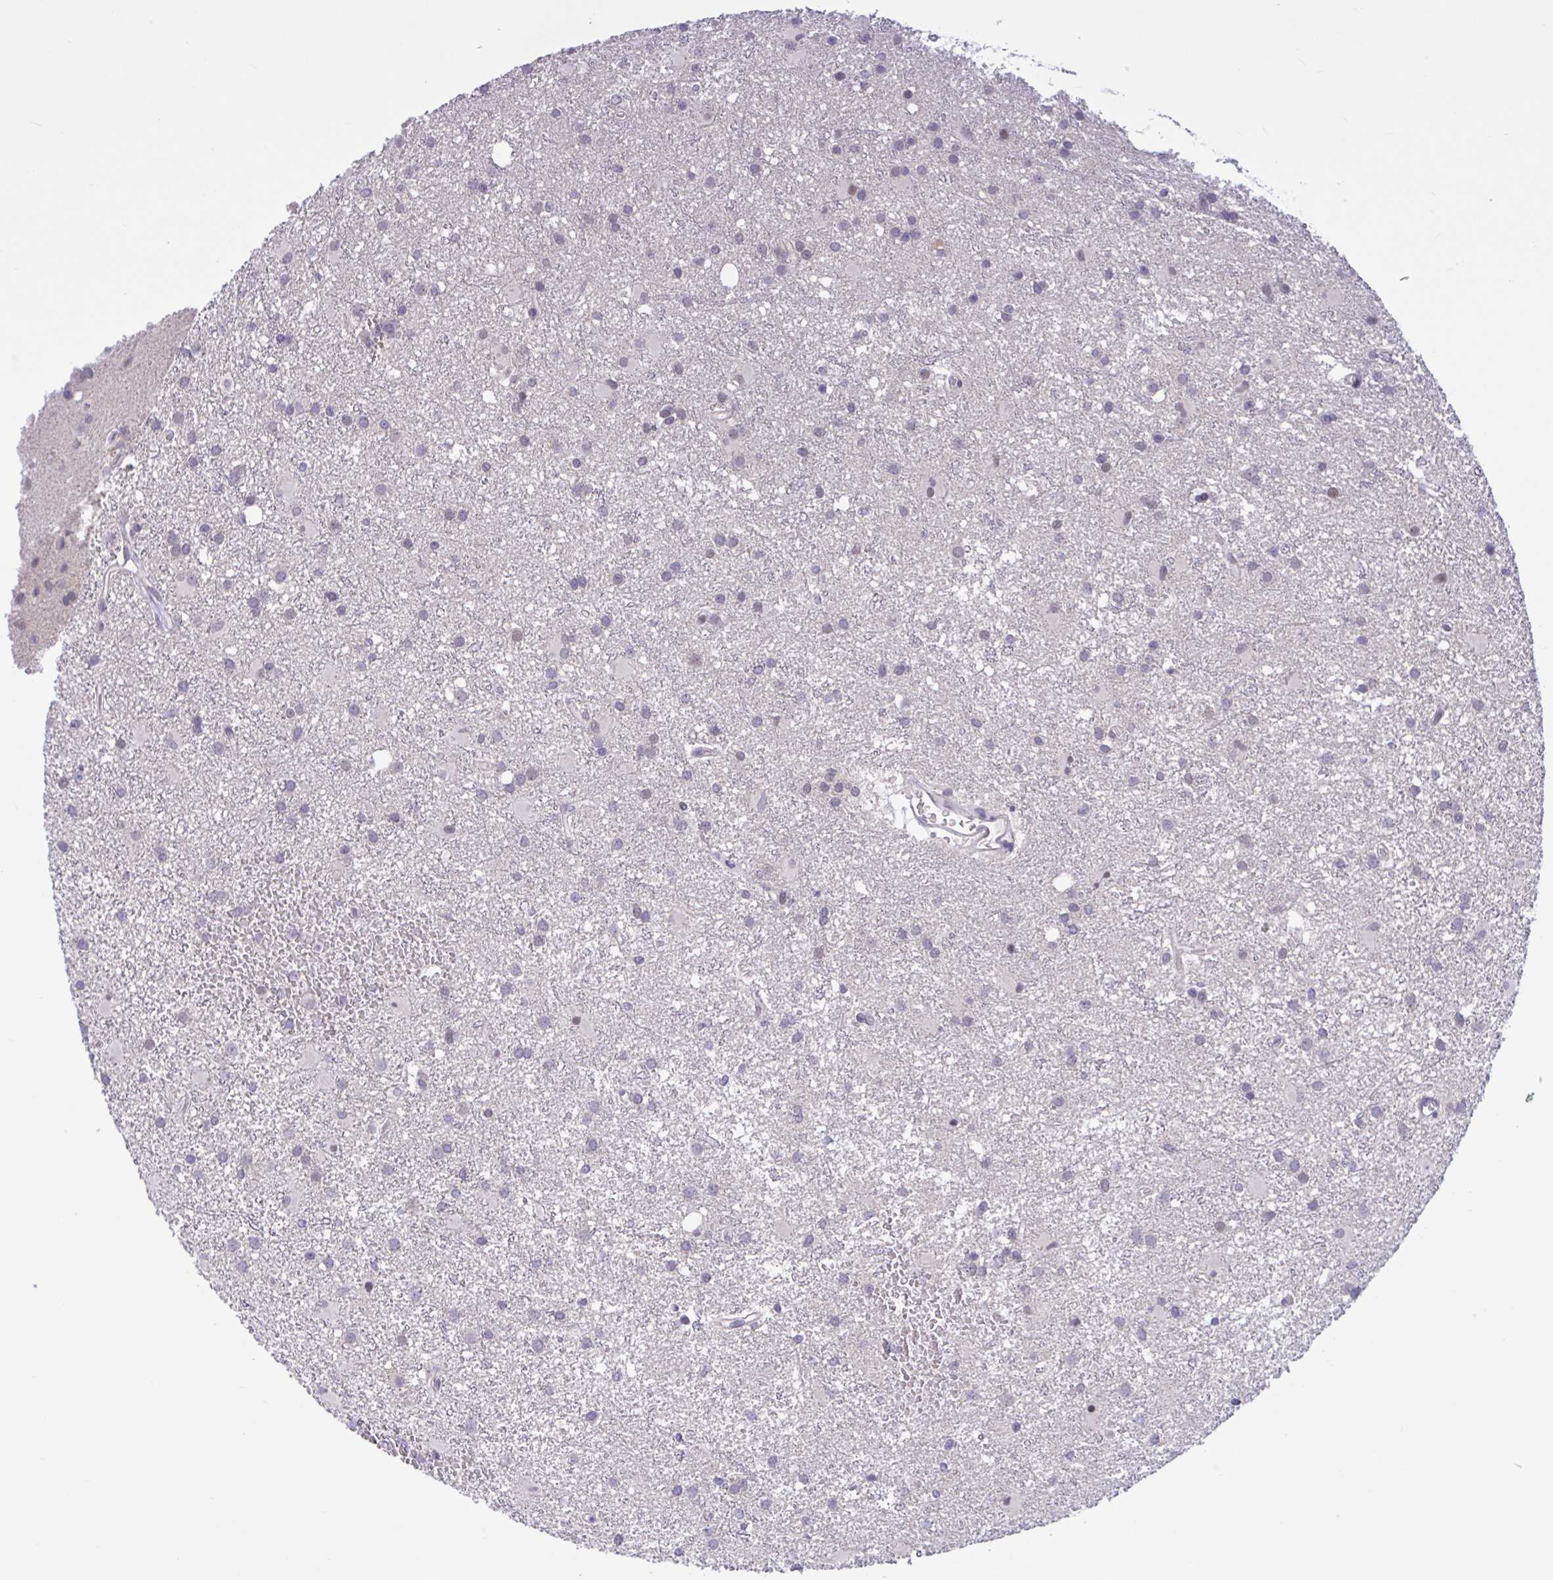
{"staining": {"intensity": "weak", "quantity": "<25%", "location": "nuclear"}, "tissue": "glioma", "cell_type": "Tumor cells", "image_type": "cancer", "snomed": [{"axis": "morphology", "description": "Glioma, malignant, High grade"}, {"axis": "topography", "description": "Brain"}], "caption": "DAB (3,3'-diaminobenzidine) immunohistochemical staining of malignant high-grade glioma shows no significant staining in tumor cells. The staining is performed using DAB brown chromogen with nuclei counter-stained in using hematoxylin.", "gene": "CNGB3", "patient": {"sex": "male", "age": 55}}